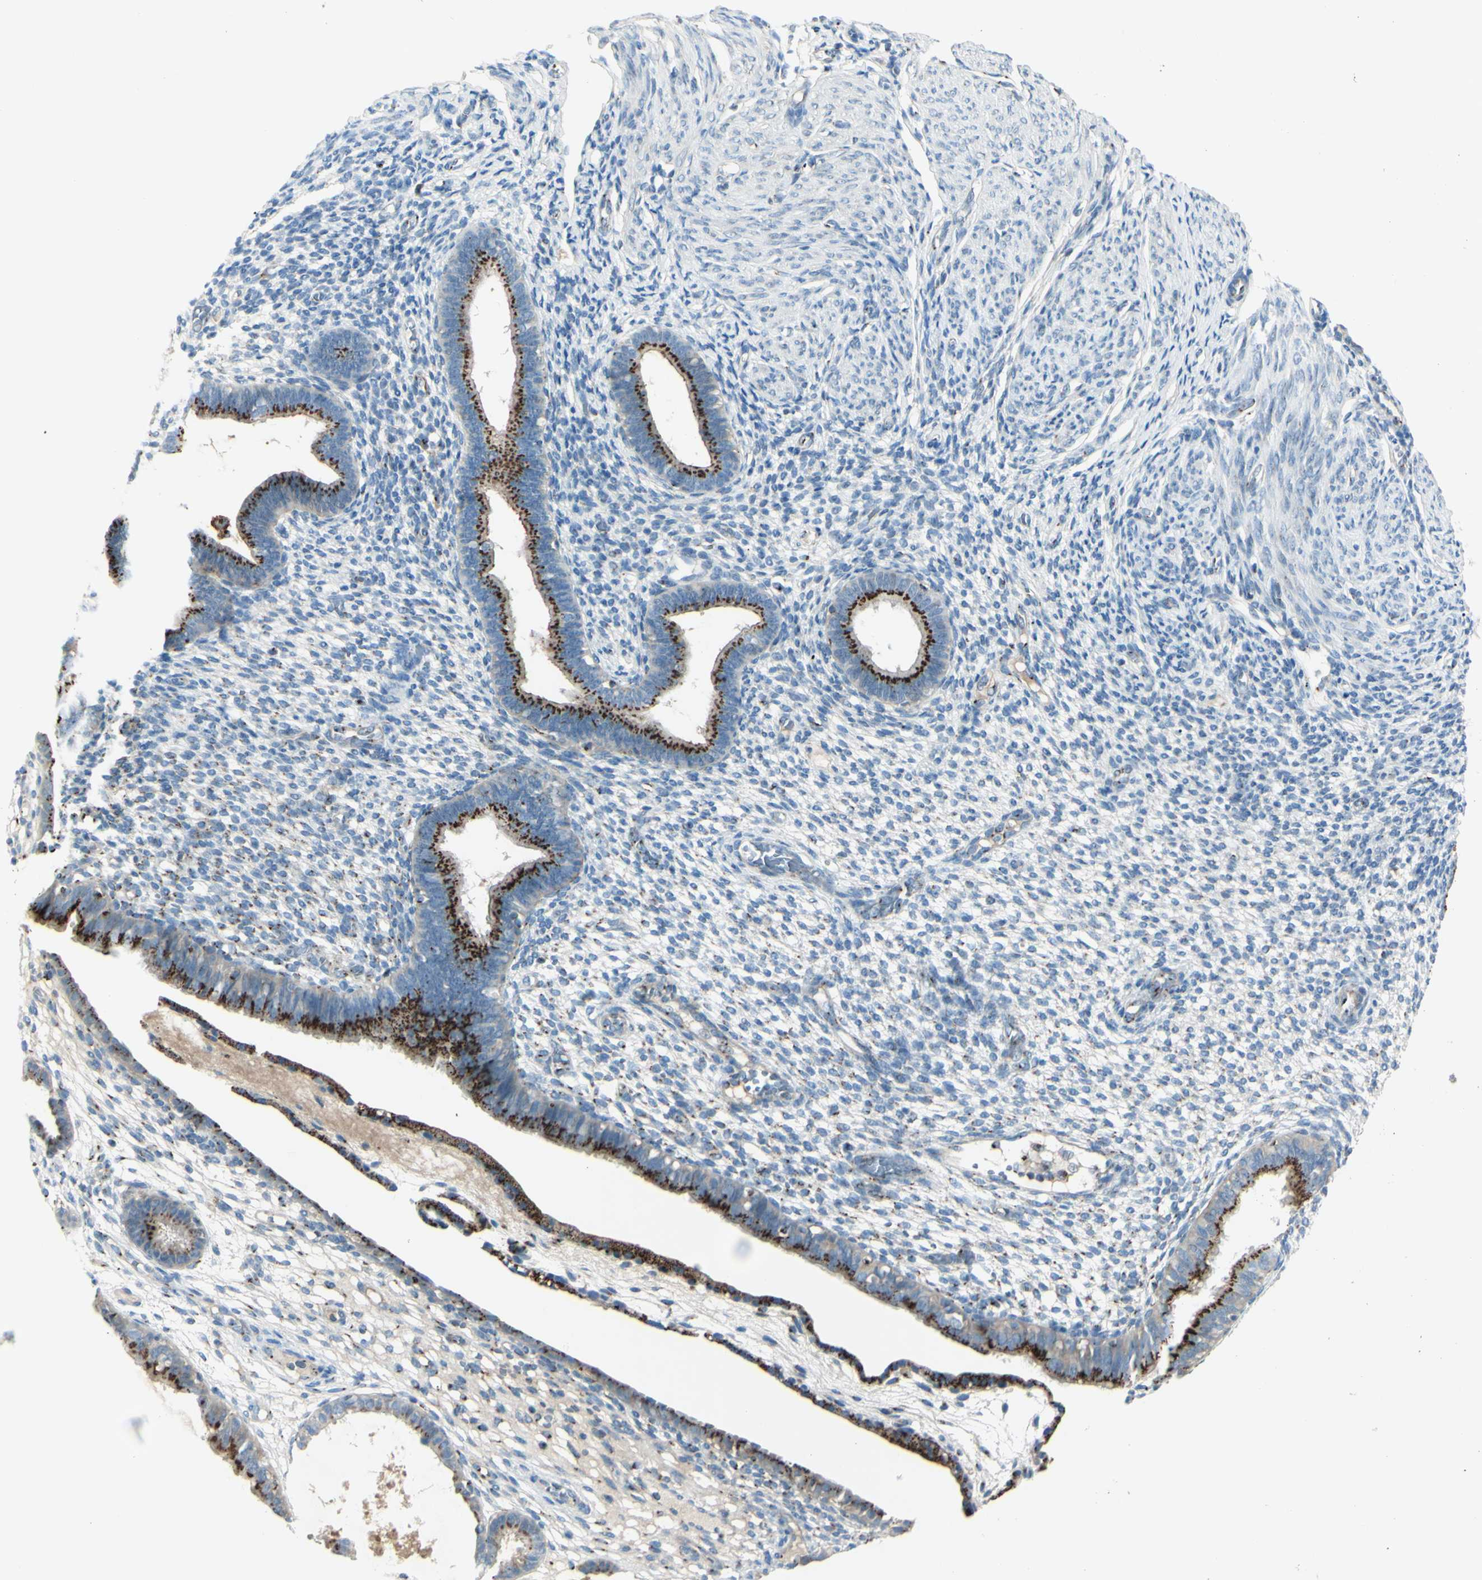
{"staining": {"intensity": "weak", "quantity": "<25%", "location": "cytoplasmic/membranous"}, "tissue": "endometrium", "cell_type": "Cells in endometrial stroma", "image_type": "normal", "snomed": [{"axis": "morphology", "description": "Normal tissue, NOS"}, {"axis": "topography", "description": "Endometrium"}], "caption": "Immunohistochemistry (IHC) micrograph of benign endometrium: human endometrium stained with DAB shows no significant protein positivity in cells in endometrial stroma.", "gene": "B4GALT1", "patient": {"sex": "female", "age": 61}}